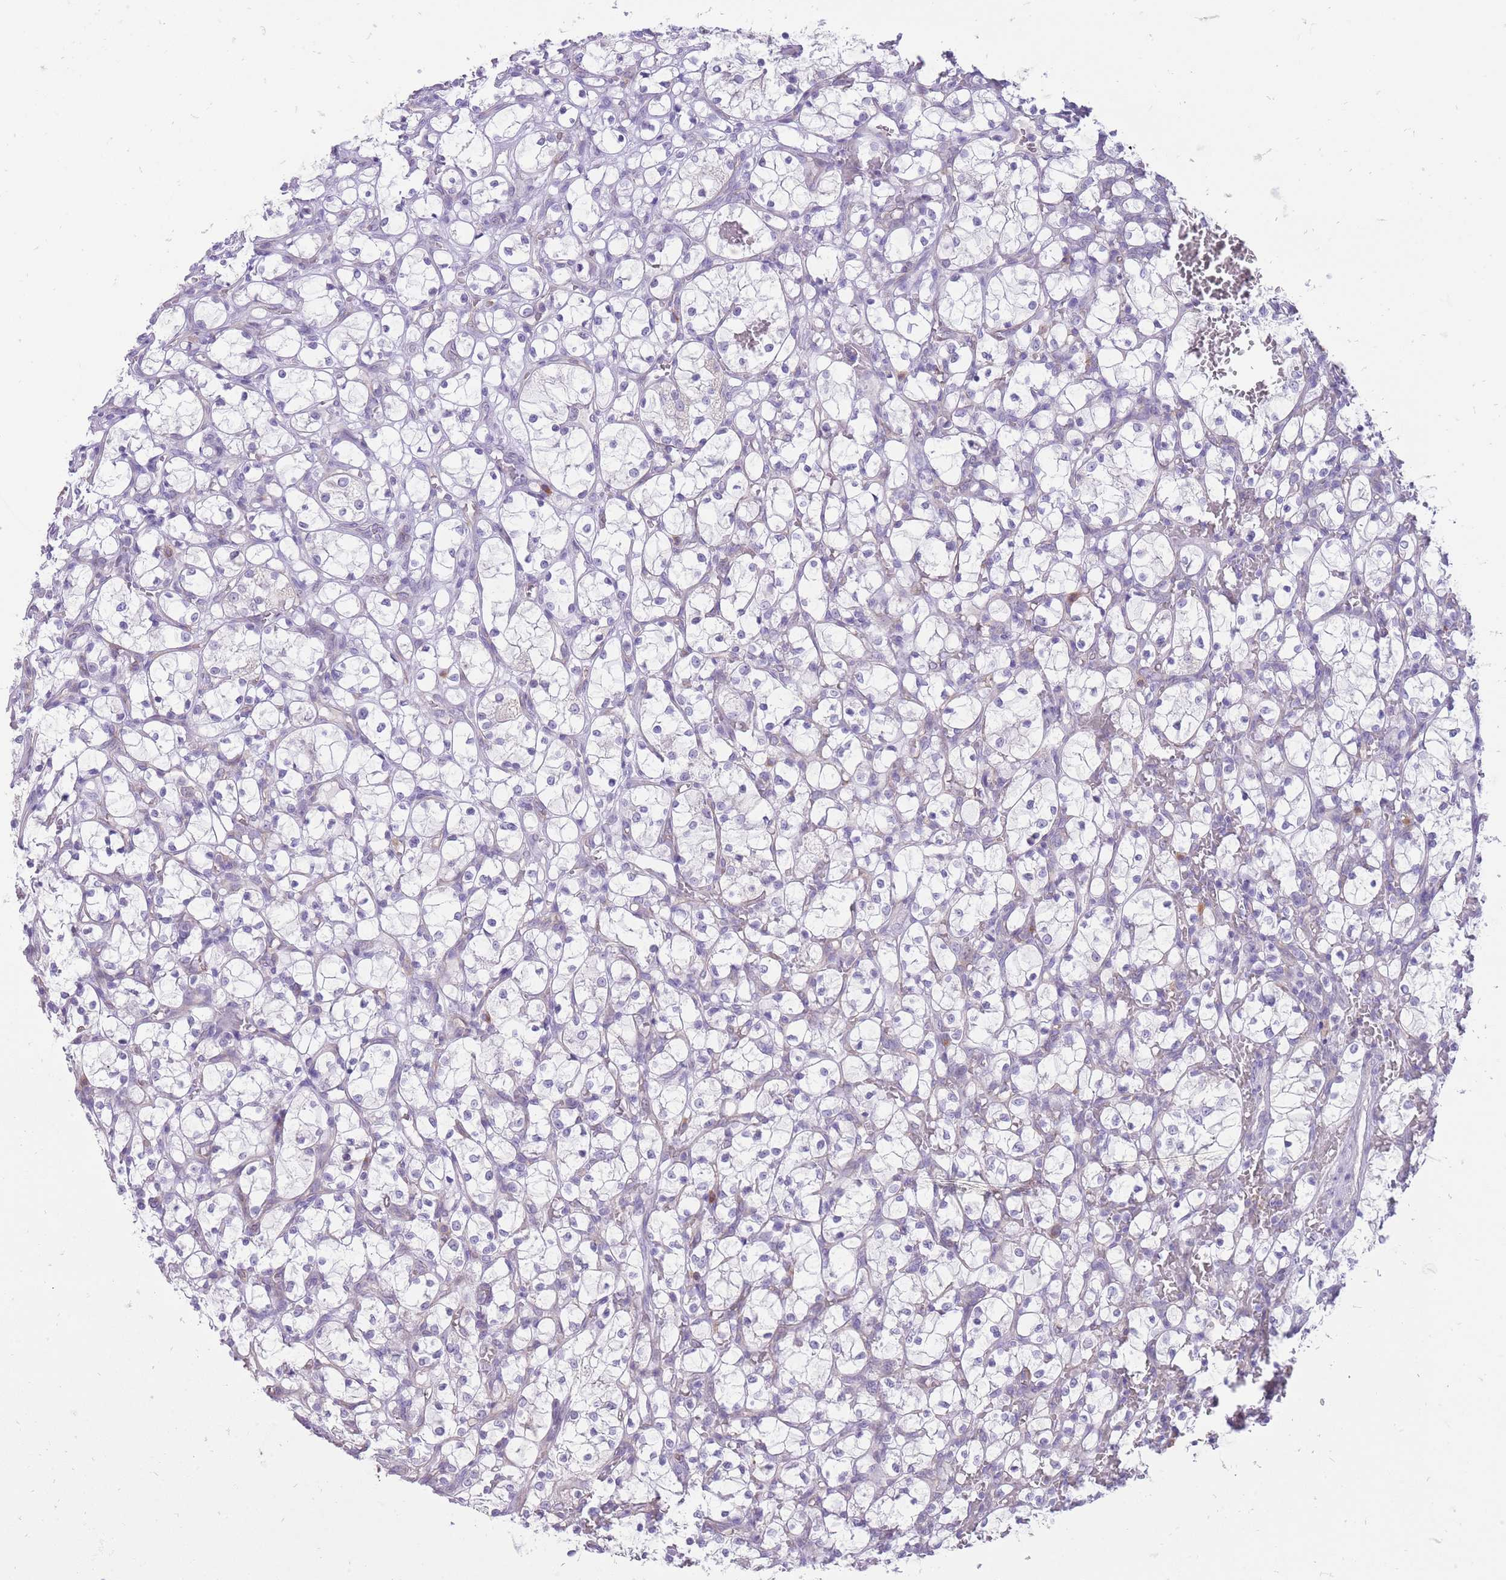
{"staining": {"intensity": "negative", "quantity": "none", "location": "none"}, "tissue": "renal cancer", "cell_type": "Tumor cells", "image_type": "cancer", "snomed": [{"axis": "morphology", "description": "Adenocarcinoma, NOS"}, {"axis": "topography", "description": "Kidney"}], "caption": "Tumor cells show no significant positivity in adenocarcinoma (renal).", "gene": "ERICH4", "patient": {"sex": "female", "age": 69}}